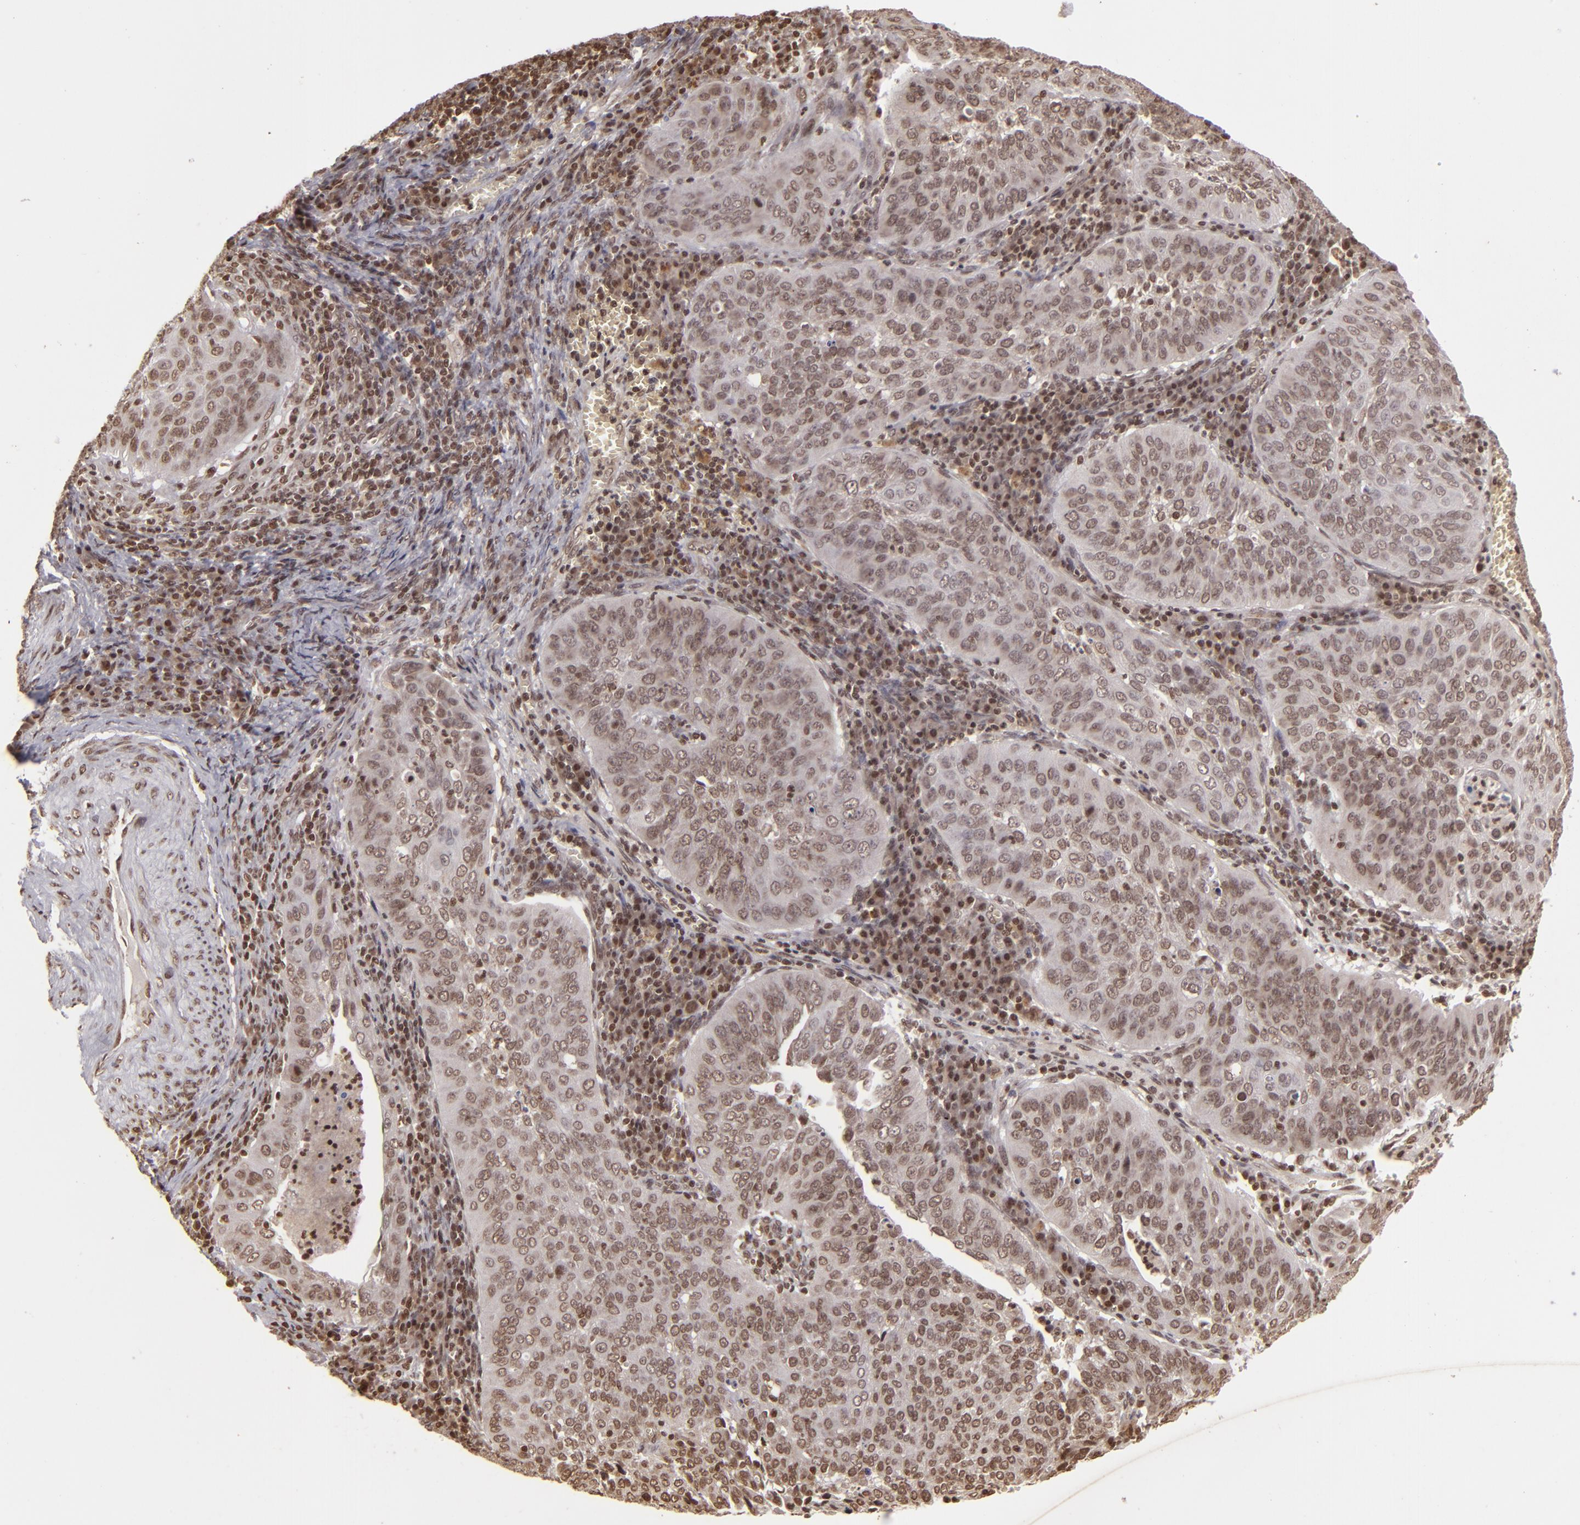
{"staining": {"intensity": "moderate", "quantity": ">75%", "location": "nuclear"}, "tissue": "cervical cancer", "cell_type": "Tumor cells", "image_type": "cancer", "snomed": [{"axis": "morphology", "description": "Squamous cell carcinoma, NOS"}, {"axis": "topography", "description": "Cervix"}], "caption": "Immunohistochemical staining of human cervical squamous cell carcinoma shows medium levels of moderate nuclear protein positivity in approximately >75% of tumor cells.", "gene": "CUL3", "patient": {"sex": "female", "age": 39}}